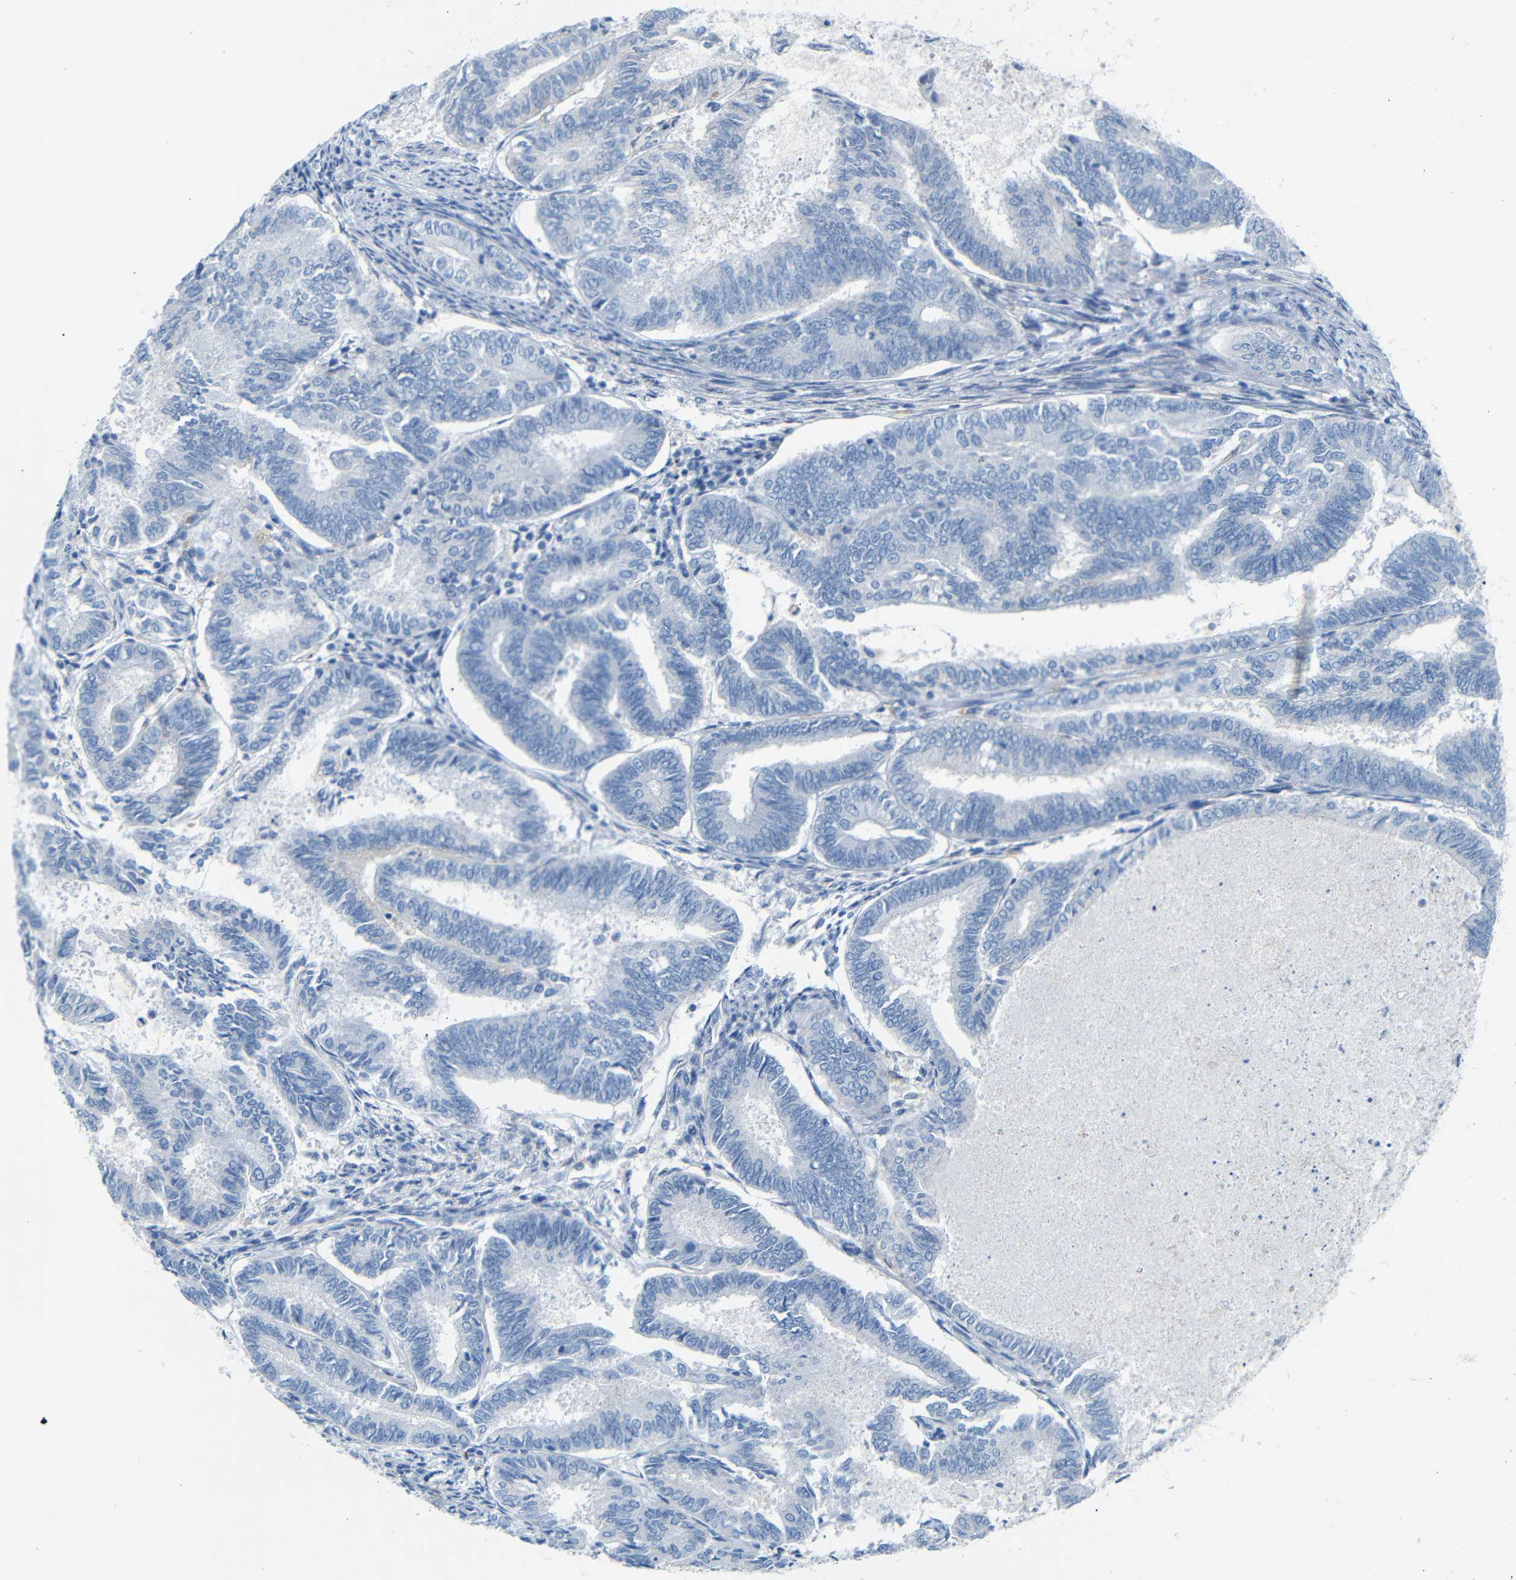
{"staining": {"intensity": "negative", "quantity": "none", "location": "none"}, "tissue": "endometrial cancer", "cell_type": "Tumor cells", "image_type": "cancer", "snomed": [{"axis": "morphology", "description": "Adenocarcinoma, NOS"}, {"axis": "topography", "description": "Endometrium"}], "caption": "This is an immunohistochemistry micrograph of human adenocarcinoma (endometrial). There is no expression in tumor cells.", "gene": "FCRL1", "patient": {"sex": "female", "age": 86}}